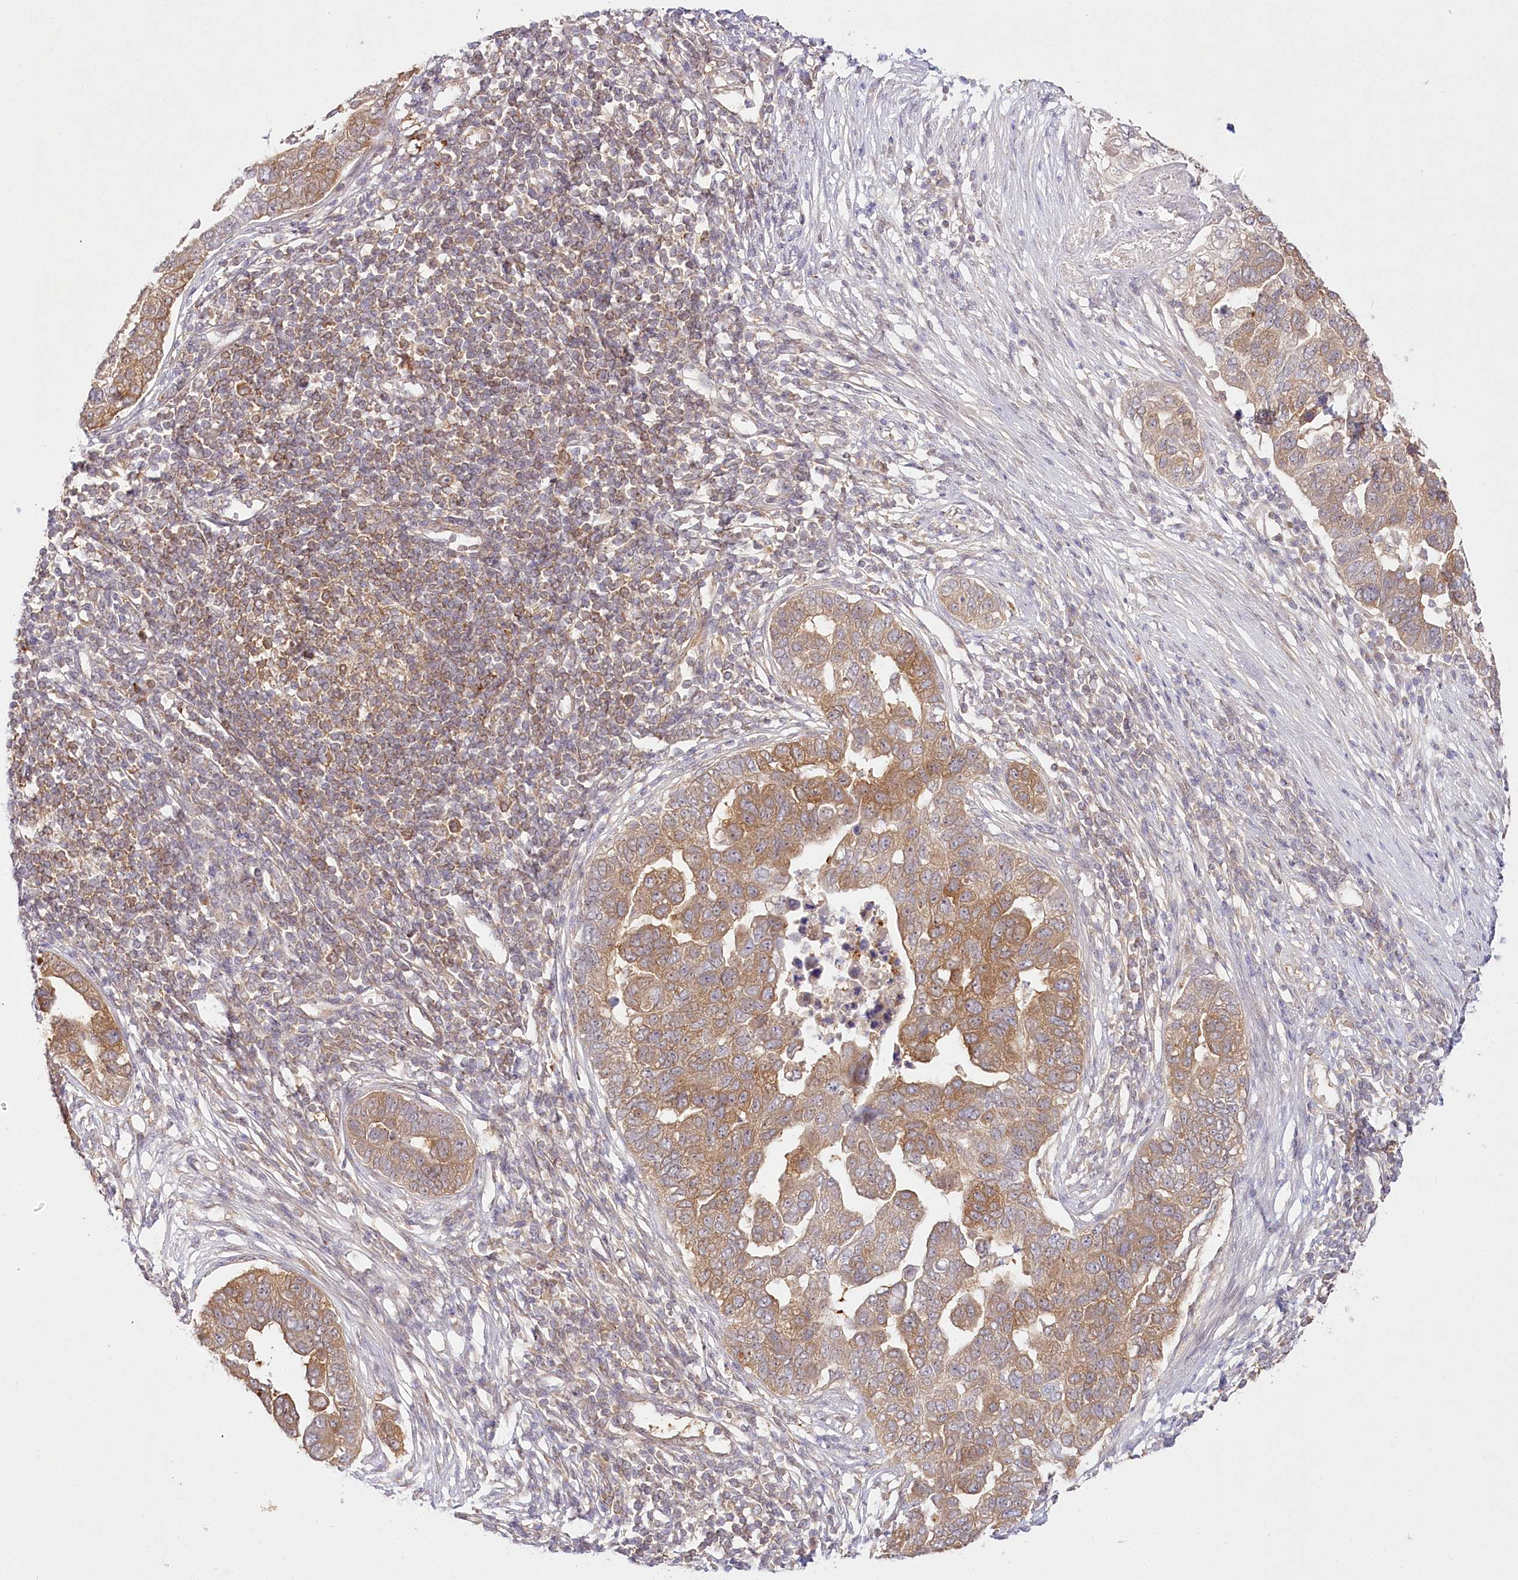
{"staining": {"intensity": "moderate", "quantity": ">75%", "location": "cytoplasmic/membranous"}, "tissue": "pancreatic cancer", "cell_type": "Tumor cells", "image_type": "cancer", "snomed": [{"axis": "morphology", "description": "Adenocarcinoma, NOS"}, {"axis": "topography", "description": "Pancreas"}], "caption": "There is medium levels of moderate cytoplasmic/membranous positivity in tumor cells of pancreatic cancer, as demonstrated by immunohistochemical staining (brown color).", "gene": "INPP4B", "patient": {"sex": "female", "age": 61}}